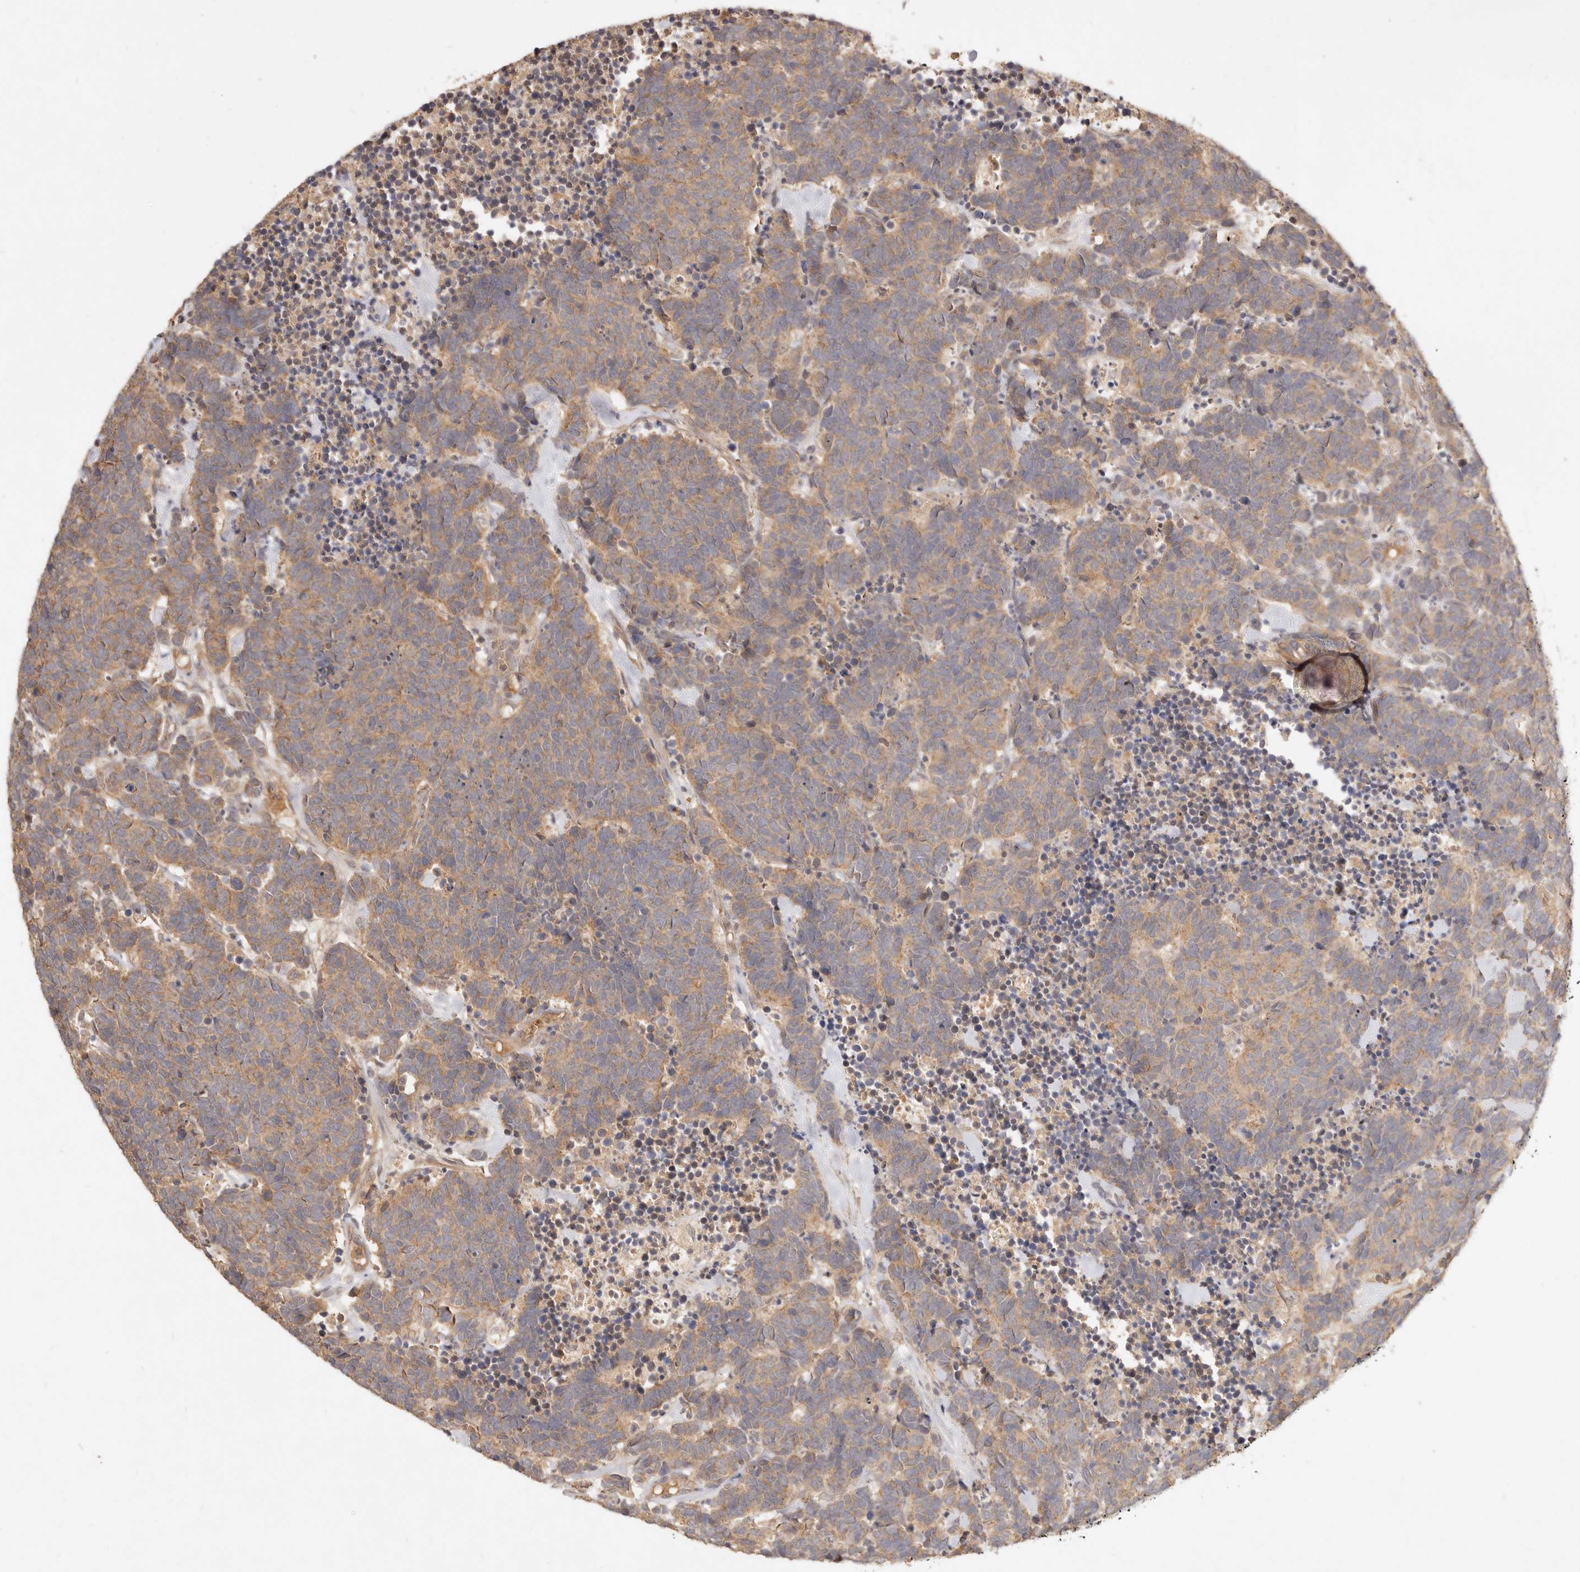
{"staining": {"intensity": "weak", "quantity": ">75%", "location": "cytoplasmic/membranous"}, "tissue": "carcinoid", "cell_type": "Tumor cells", "image_type": "cancer", "snomed": [{"axis": "morphology", "description": "Carcinoma, NOS"}, {"axis": "morphology", "description": "Carcinoid, malignant, NOS"}, {"axis": "topography", "description": "Urinary bladder"}], "caption": "Immunohistochemical staining of human malignant carcinoid exhibits weak cytoplasmic/membranous protein expression in about >75% of tumor cells.", "gene": "FREM2", "patient": {"sex": "male", "age": 57}}